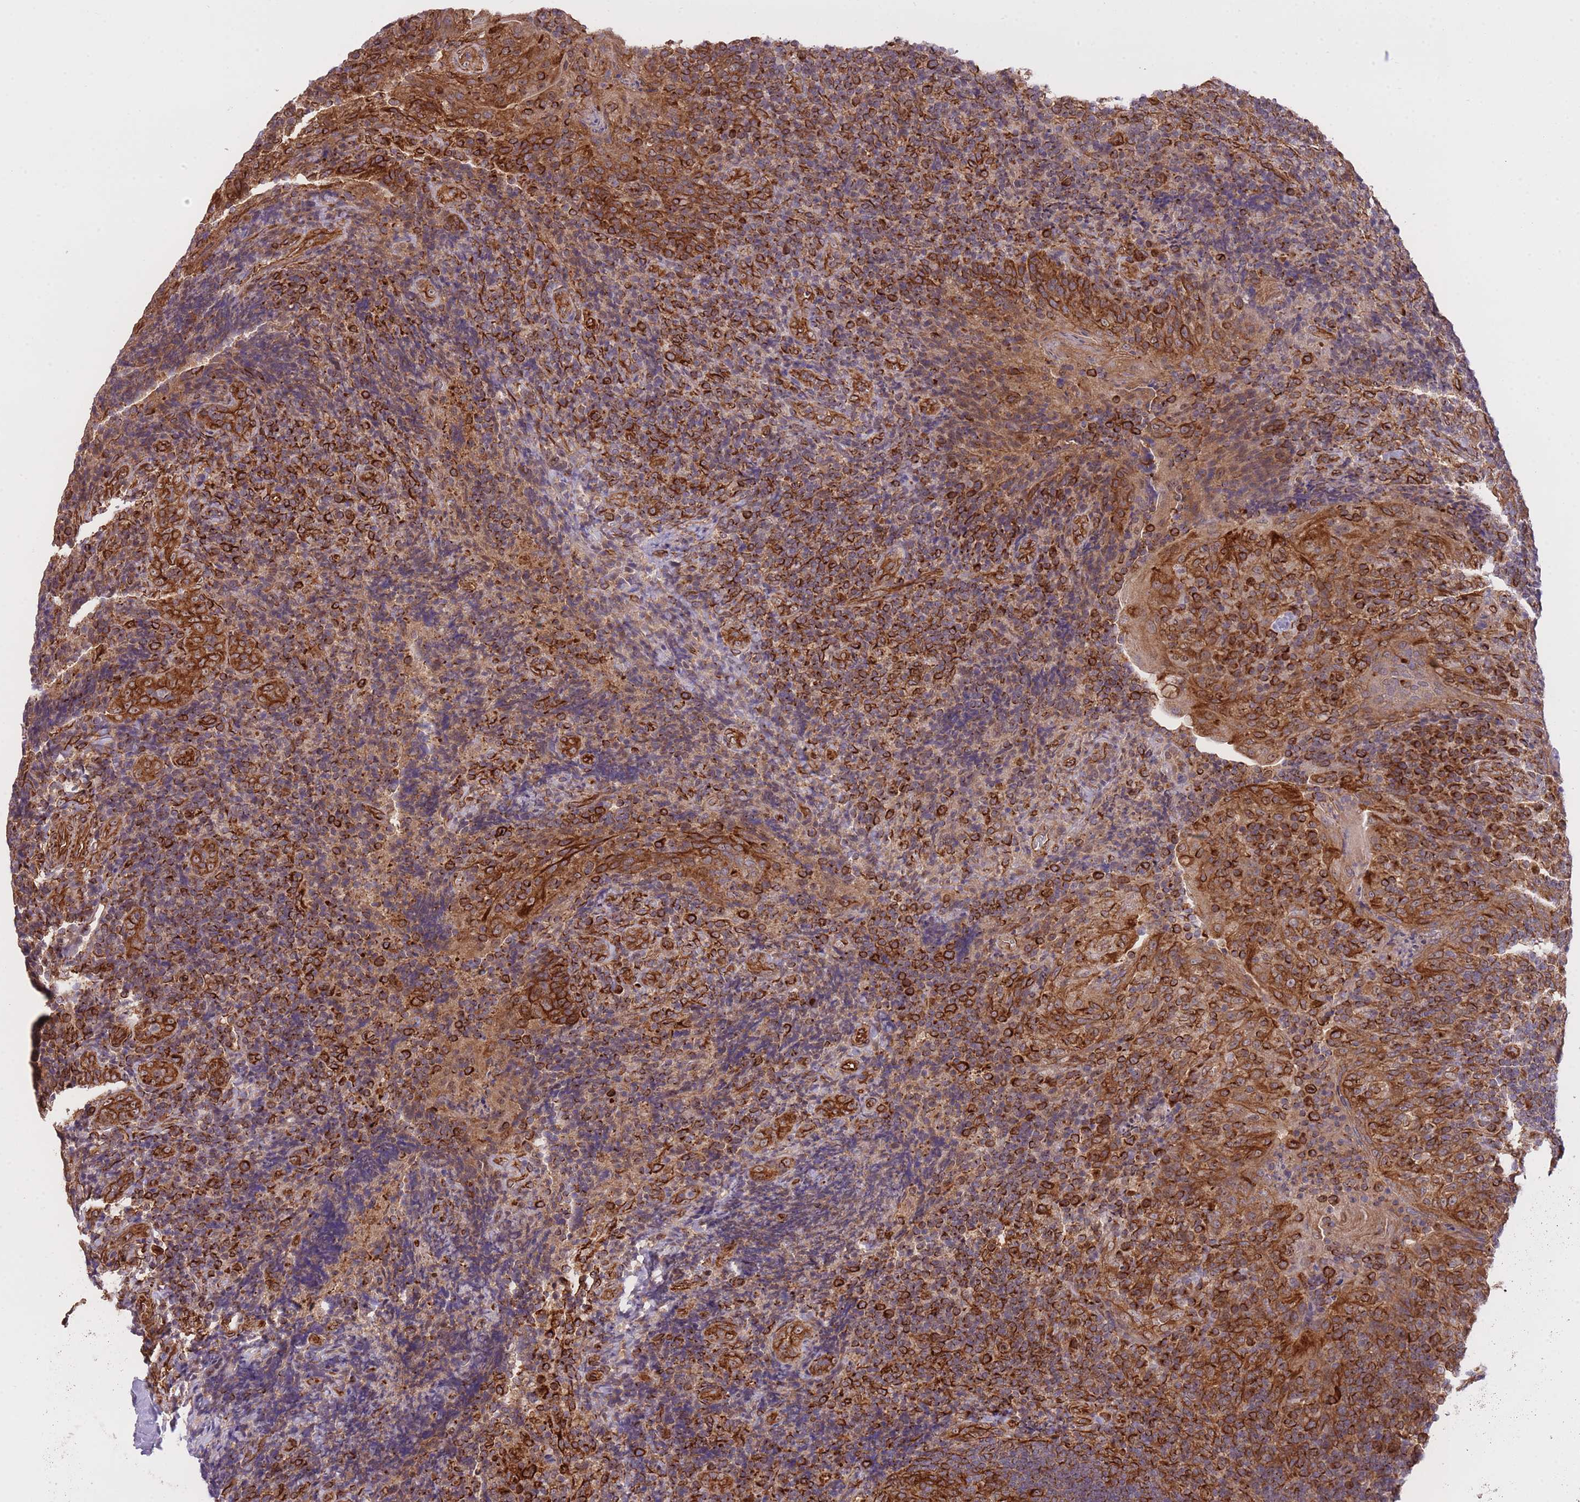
{"staining": {"intensity": "strong", "quantity": ">75%", "location": "cytoplasmic/membranous"}, "tissue": "tonsil", "cell_type": "Germinal center cells", "image_type": "normal", "snomed": [{"axis": "morphology", "description": "Normal tissue, NOS"}, {"axis": "topography", "description": "Tonsil"}], "caption": "Protein positivity by immunohistochemistry demonstrates strong cytoplasmic/membranous expression in approximately >75% of germinal center cells in normal tonsil.", "gene": "EXOSC8", "patient": {"sex": "male", "age": 17}}